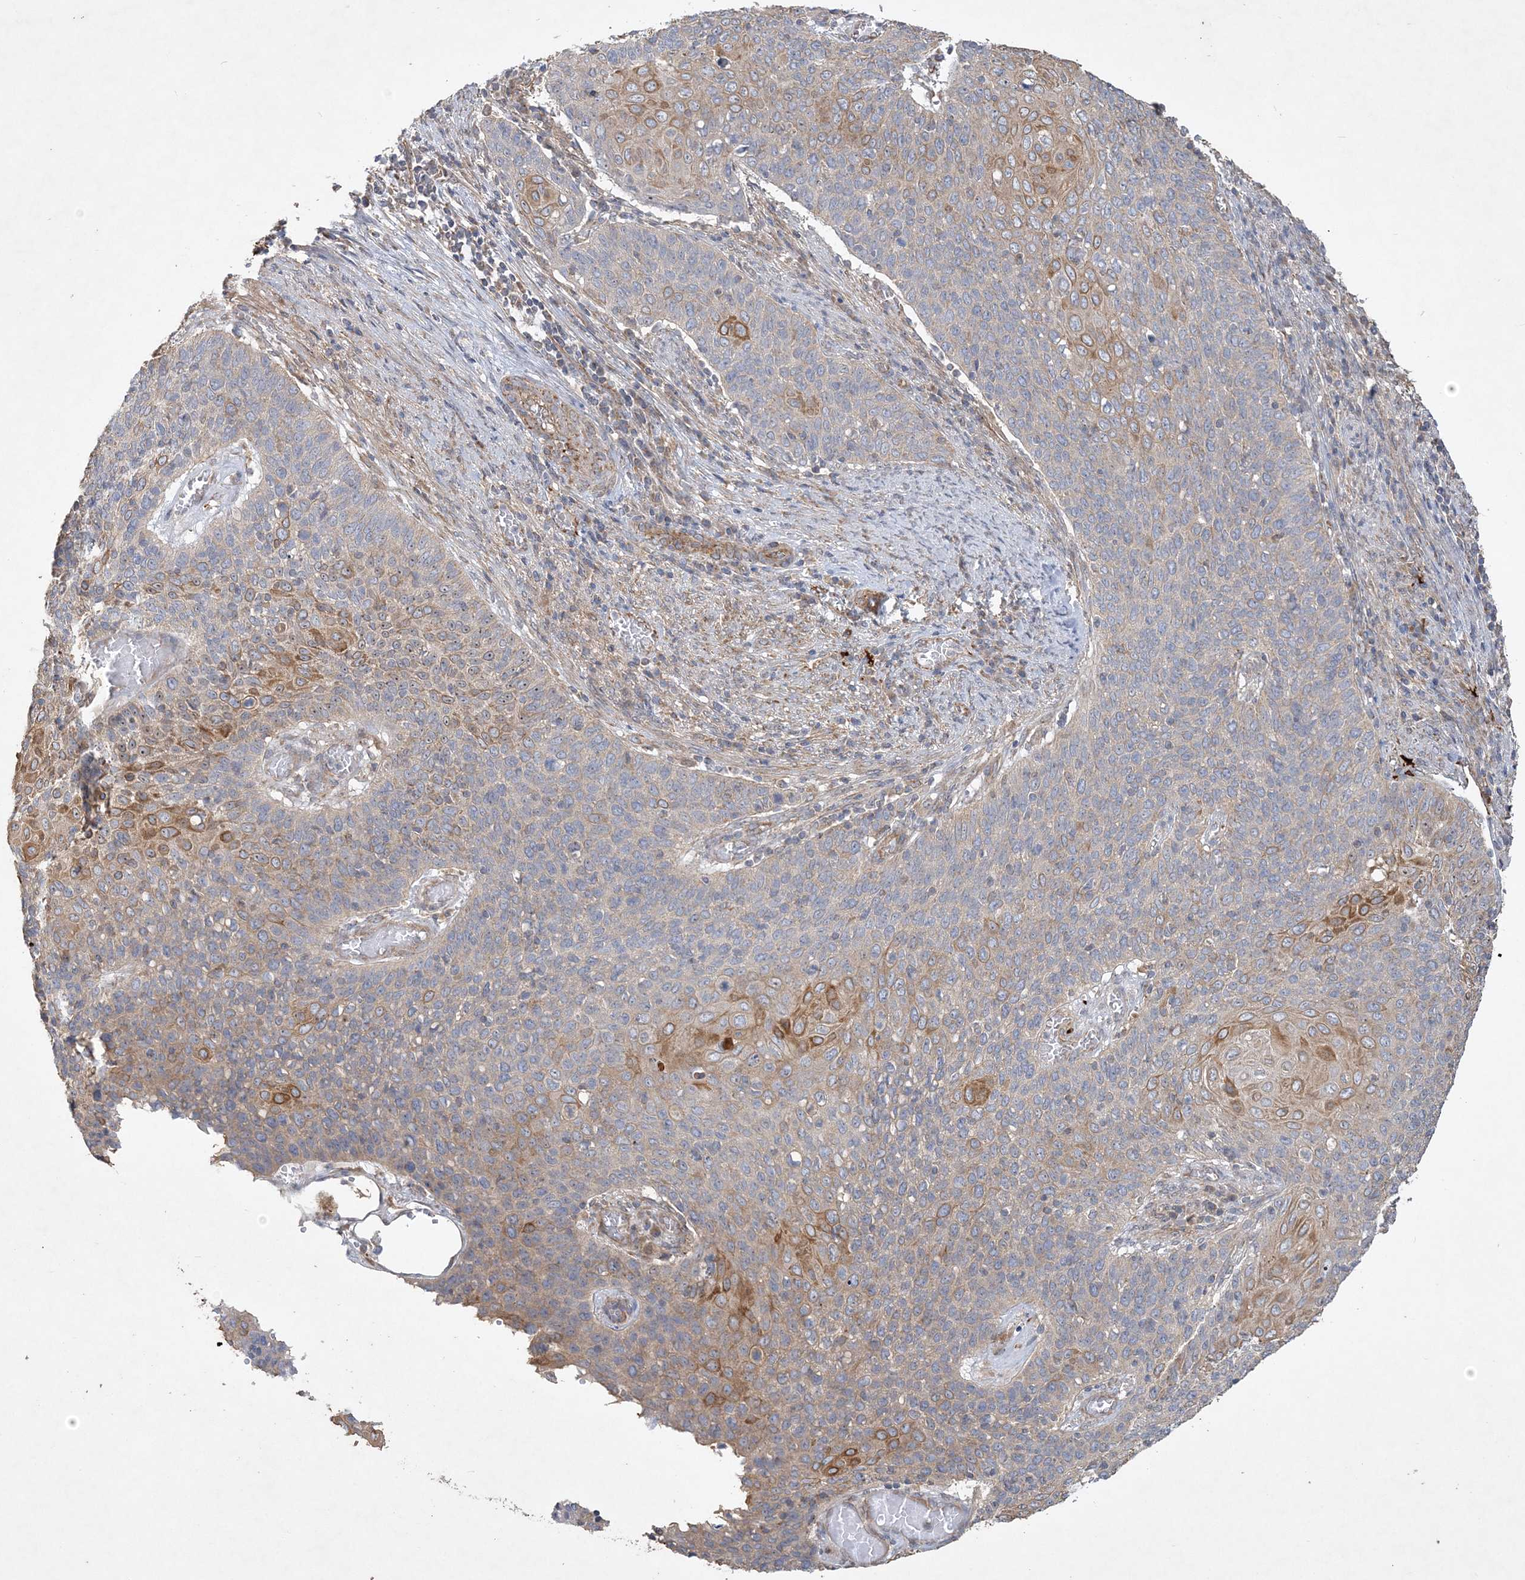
{"staining": {"intensity": "moderate", "quantity": "<25%", "location": "cytoplasmic/membranous"}, "tissue": "cervical cancer", "cell_type": "Tumor cells", "image_type": "cancer", "snomed": [{"axis": "morphology", "description": "Squamous cell carcinoma, NOS"}, {"axis": "topography", "description": "Cervix"}], "caption": "Tumor cells show moderate cytoplasmic/membranous positivity in about <25% of cells in cervical squamous cell carcinoma. (IHC, brightfield microscopy, high magnification).", "gene": "FEZ2", "patient": {"sex": "female", "age": 39}}